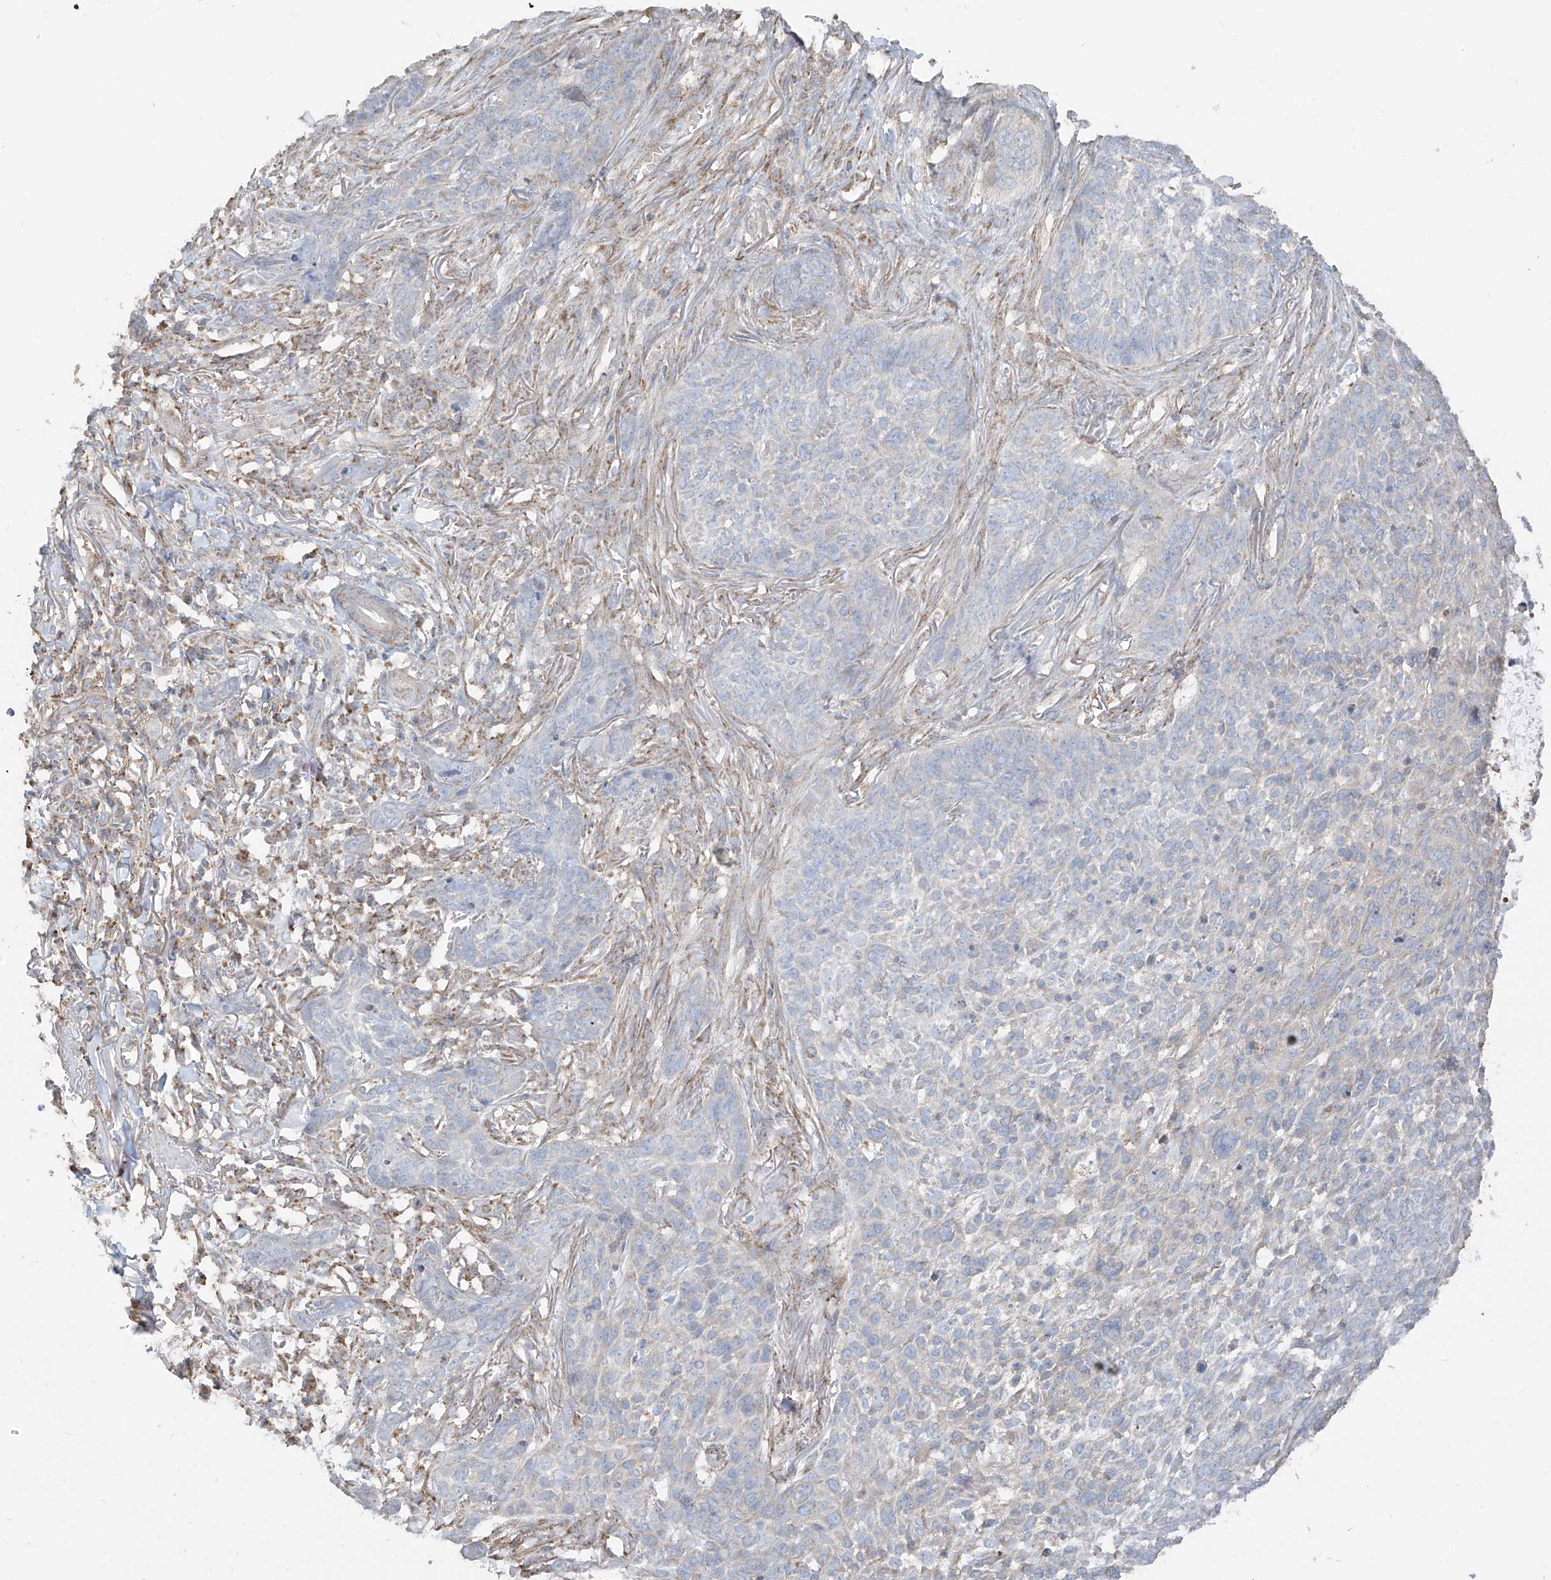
{"staining": {"intensity": "weak", "quantity": "<25%", "location": "cytoplasmic/membranous"}, "tissue": "skin cancer", "cell_type": "Tumor cells", "image_type": "cancer", "snomed": [{"axis": "morphology", "description": "Basal cell carcinoma"}, {"axis": "topography", "description": "Skin"}], "caption": "This is an immunohistochemistry image of skin cancer (basal cell carcinoma). There is no expression in tumor cells.", "gene": "ETHE1", "patient": {"sex": "male", "age": 85}}